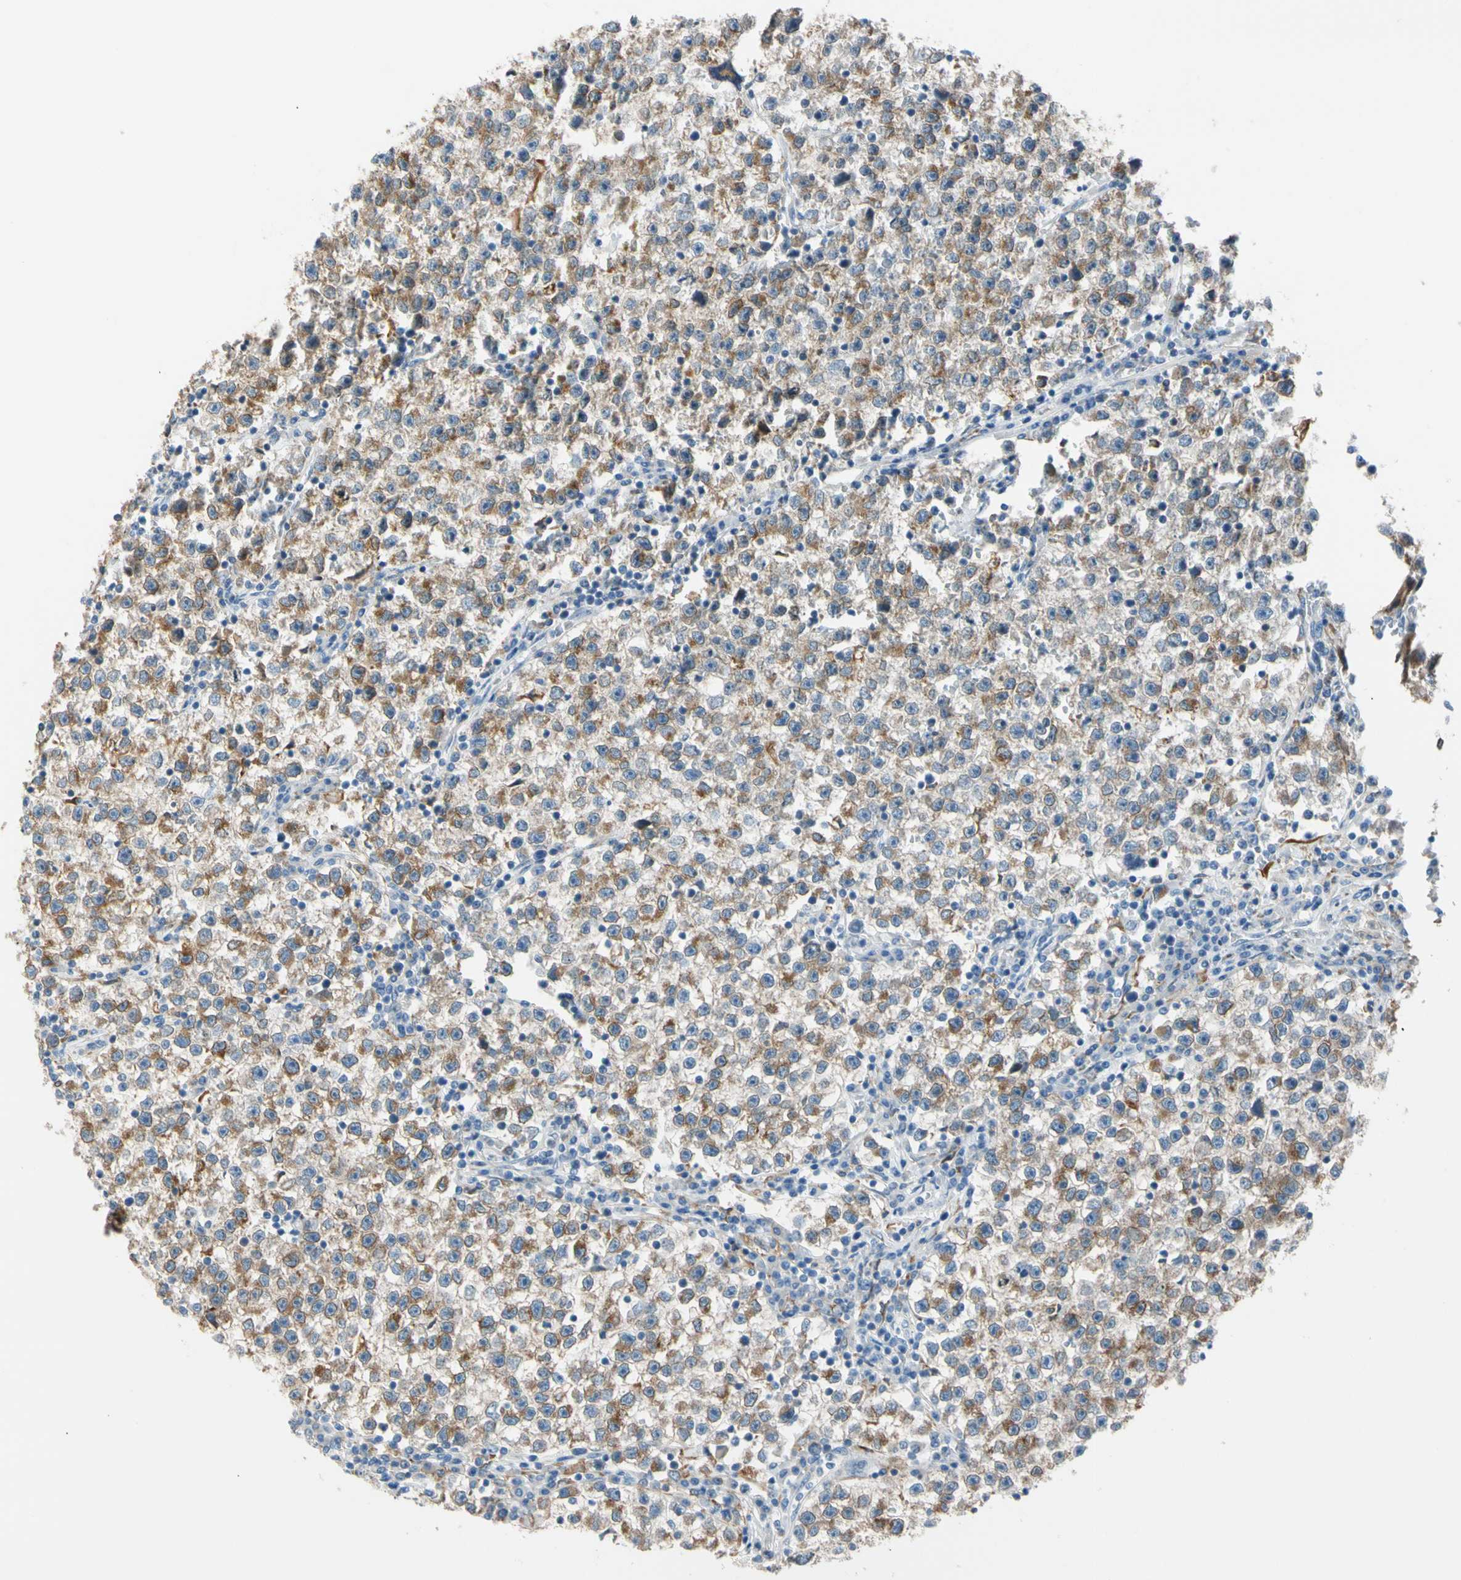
{"staining": {"intensity": "moderate", "quantity": "25%-75%", "location": "cytoplasmic/membranous"}, "tissue": "testis cancer", "cell_type": "Tumor cells", "image_type": "cancer", "snomed": [{"axis": "morphology", "description": "Seminoma, NOS"}, {"axis": "topography", "description": "Testis"}], "caption": "Moderate cytoplasmic/membranous positivity is appreciated in approximately 25%-75% of tumor cells in seminoma (testis).", "gene": "LRPAP1", "patient": {"sex": "male", "age": 22}}